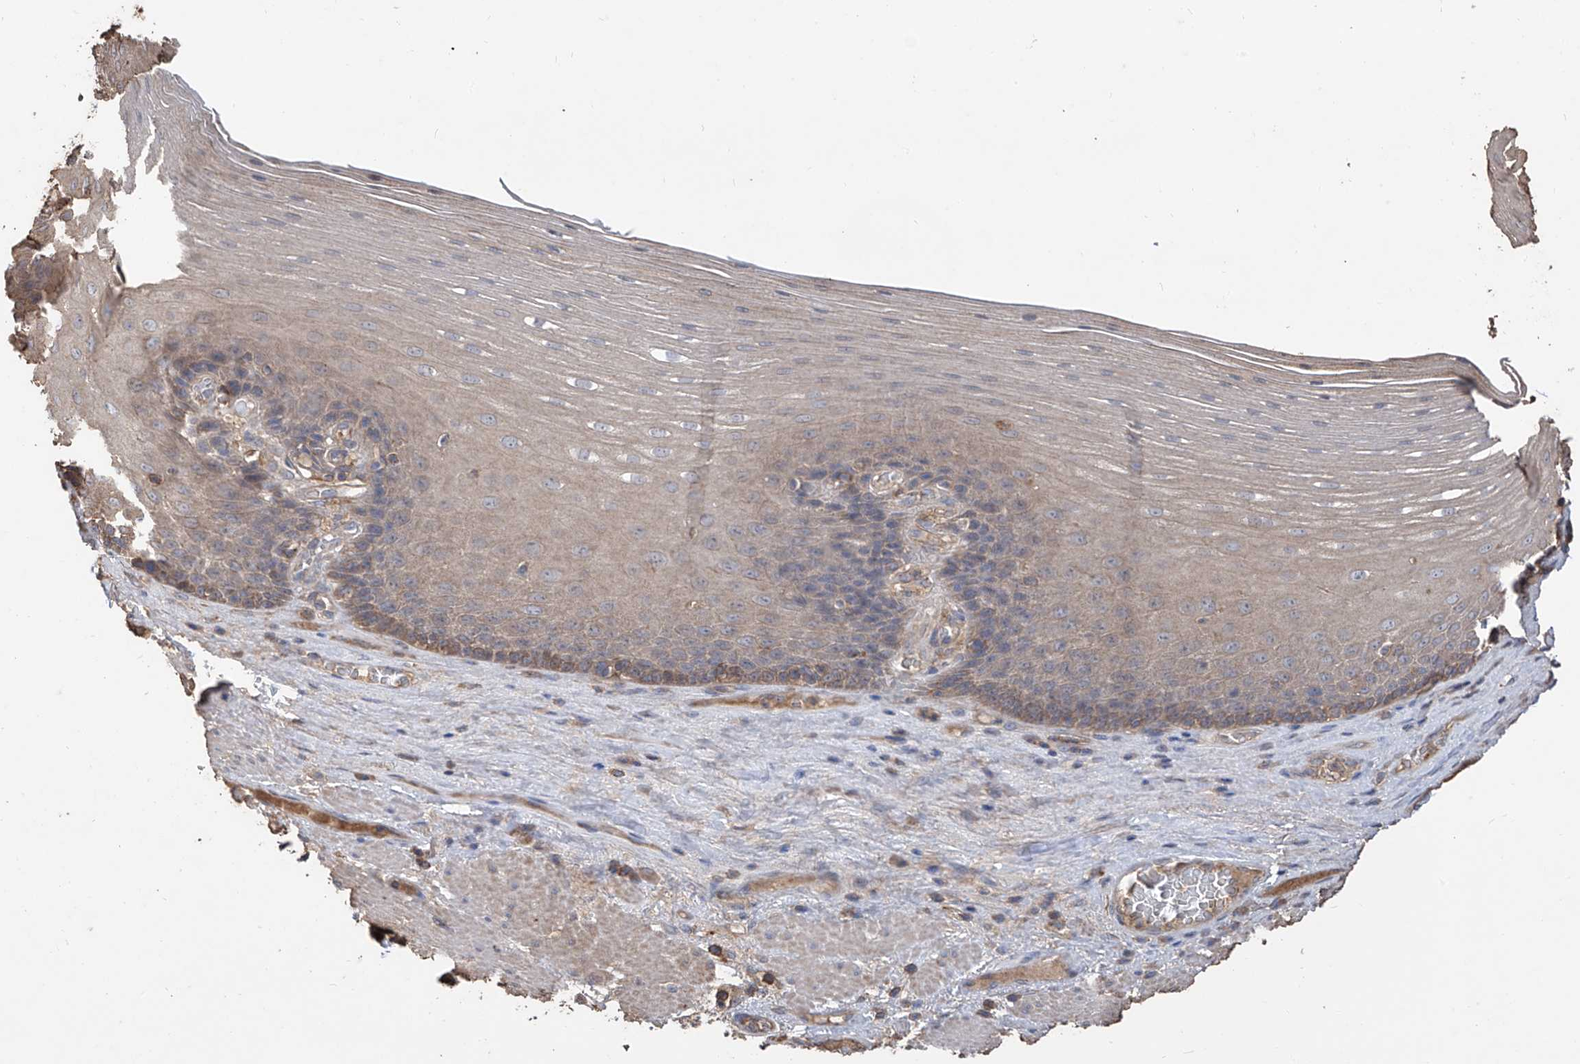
{"staining": {"intensity": "moderate", "quantity": "<25%", "location": "cytoplasmic/membranous"}, "tissue": "esophagus", "cell_type": "Squamous epithelial cells", "image_type": "normal", "snomed": [{"axis": "morphology", "description": "Normal tissue, NOS"}, {"axis": "topography", "description": "Esophagus"}], "caption": "The photomicrograph shows immunohistochemical staining of normal esophagus. There is moderate cytoplasmic/membranous staining is appreciated in approximately <25% of squamous epithelial cells.", "gene": "EDN1", "patient": {"sex": "male", "age": 62}}